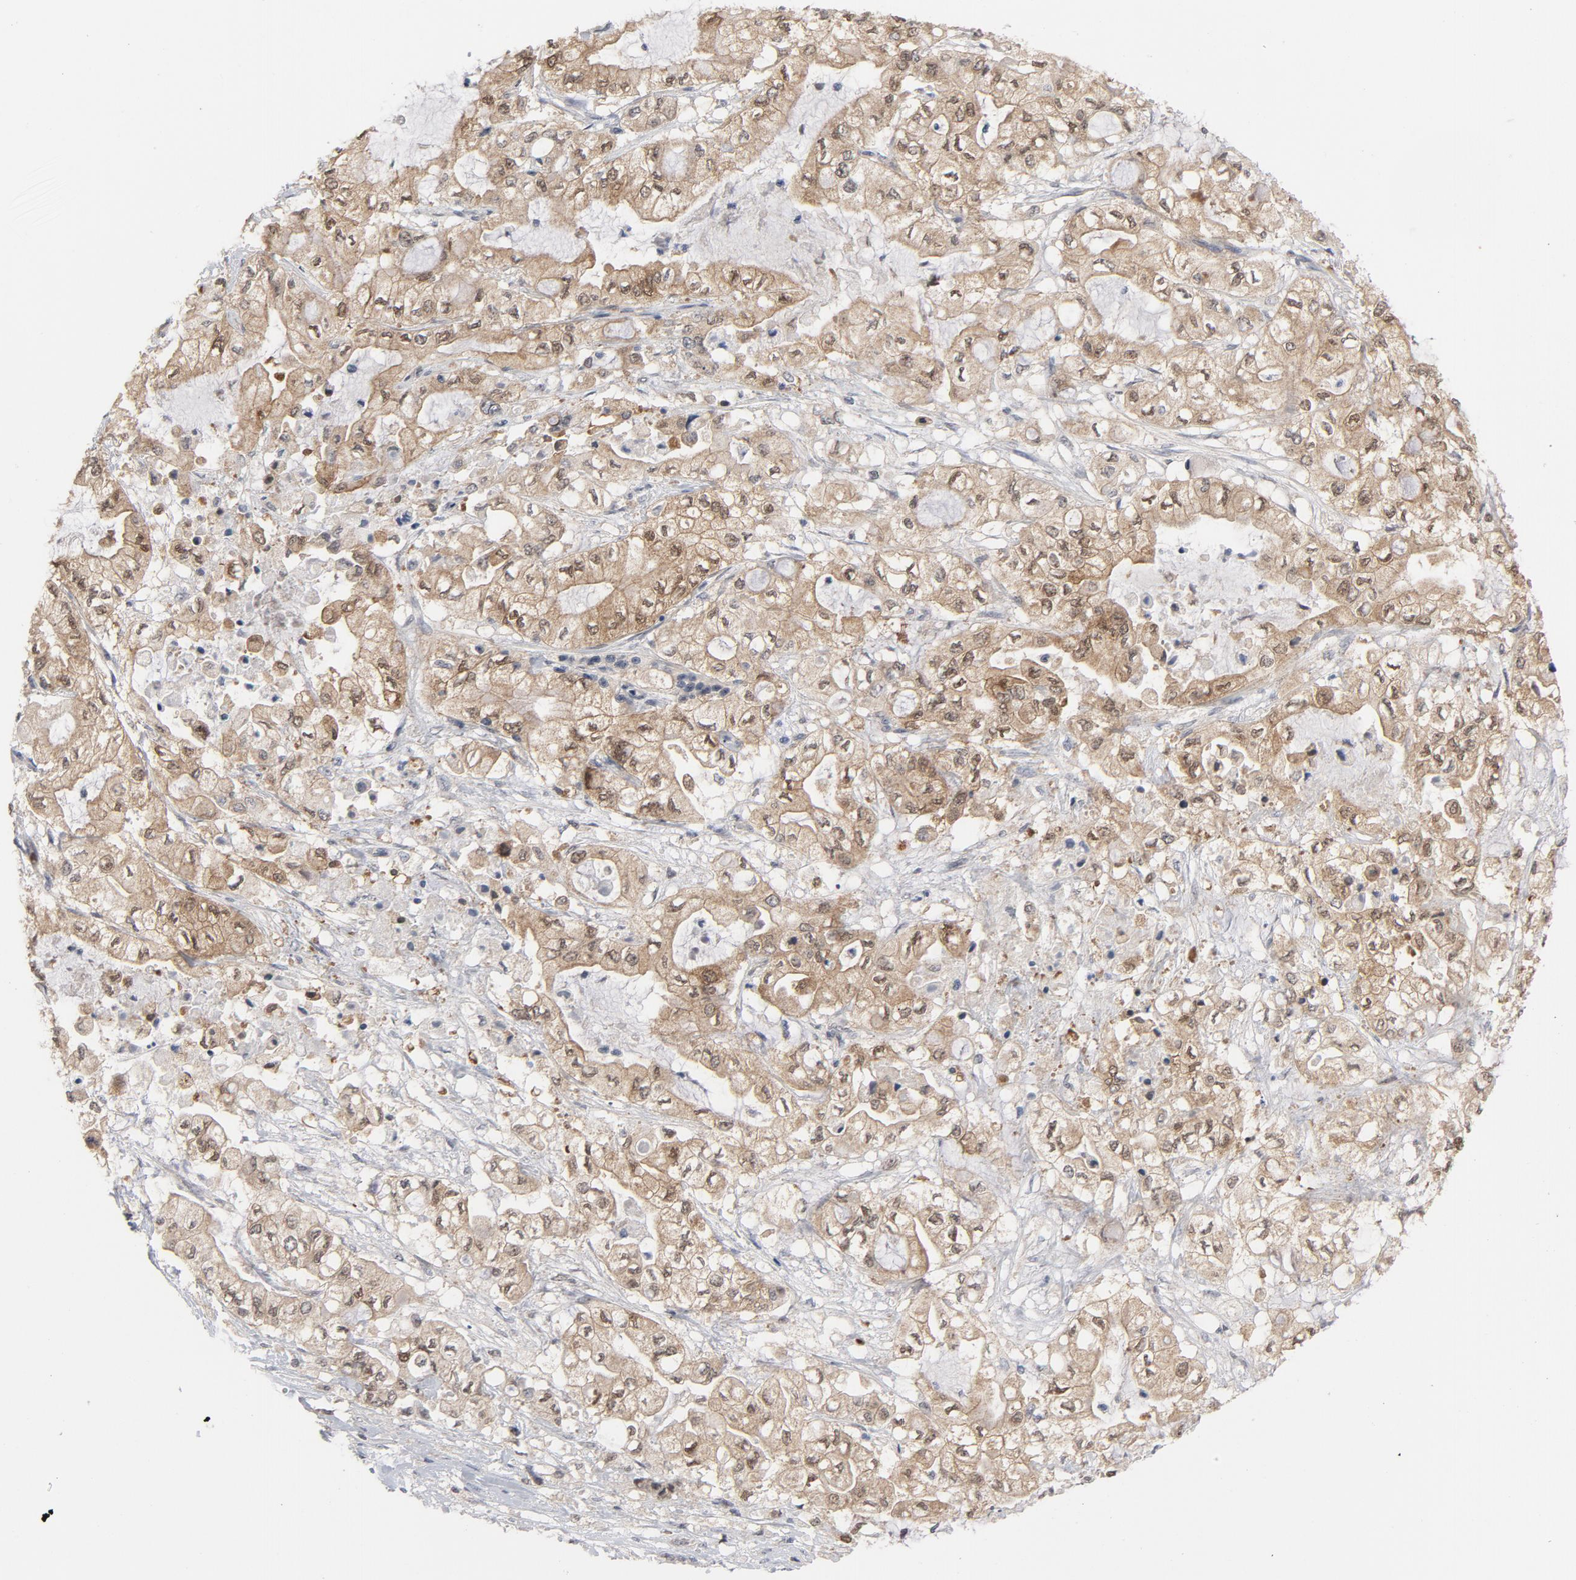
{"staining": {"intensity": "weak", "quantity": ">75%", "location": "cytoplasmic/membranous,nuclear"}, "tissue": "pancreatic cancer", "cell_type": "Tumor cells", "image_type": "cancer", "snomed": [{"axis": "morphology", "description": "Adenocarcinoma, NOS"}, {"axis": "topography", "description": "Pancreas"}], "caption": "Tumor cells demonstrate low levels of weak cytoplasmic/membranous and nuclear expression in about >75% of cells in human adenocarcinoma (pancreatic).", "gene": "PRDX1", "patient": {"sex": "male", "age": 79}}